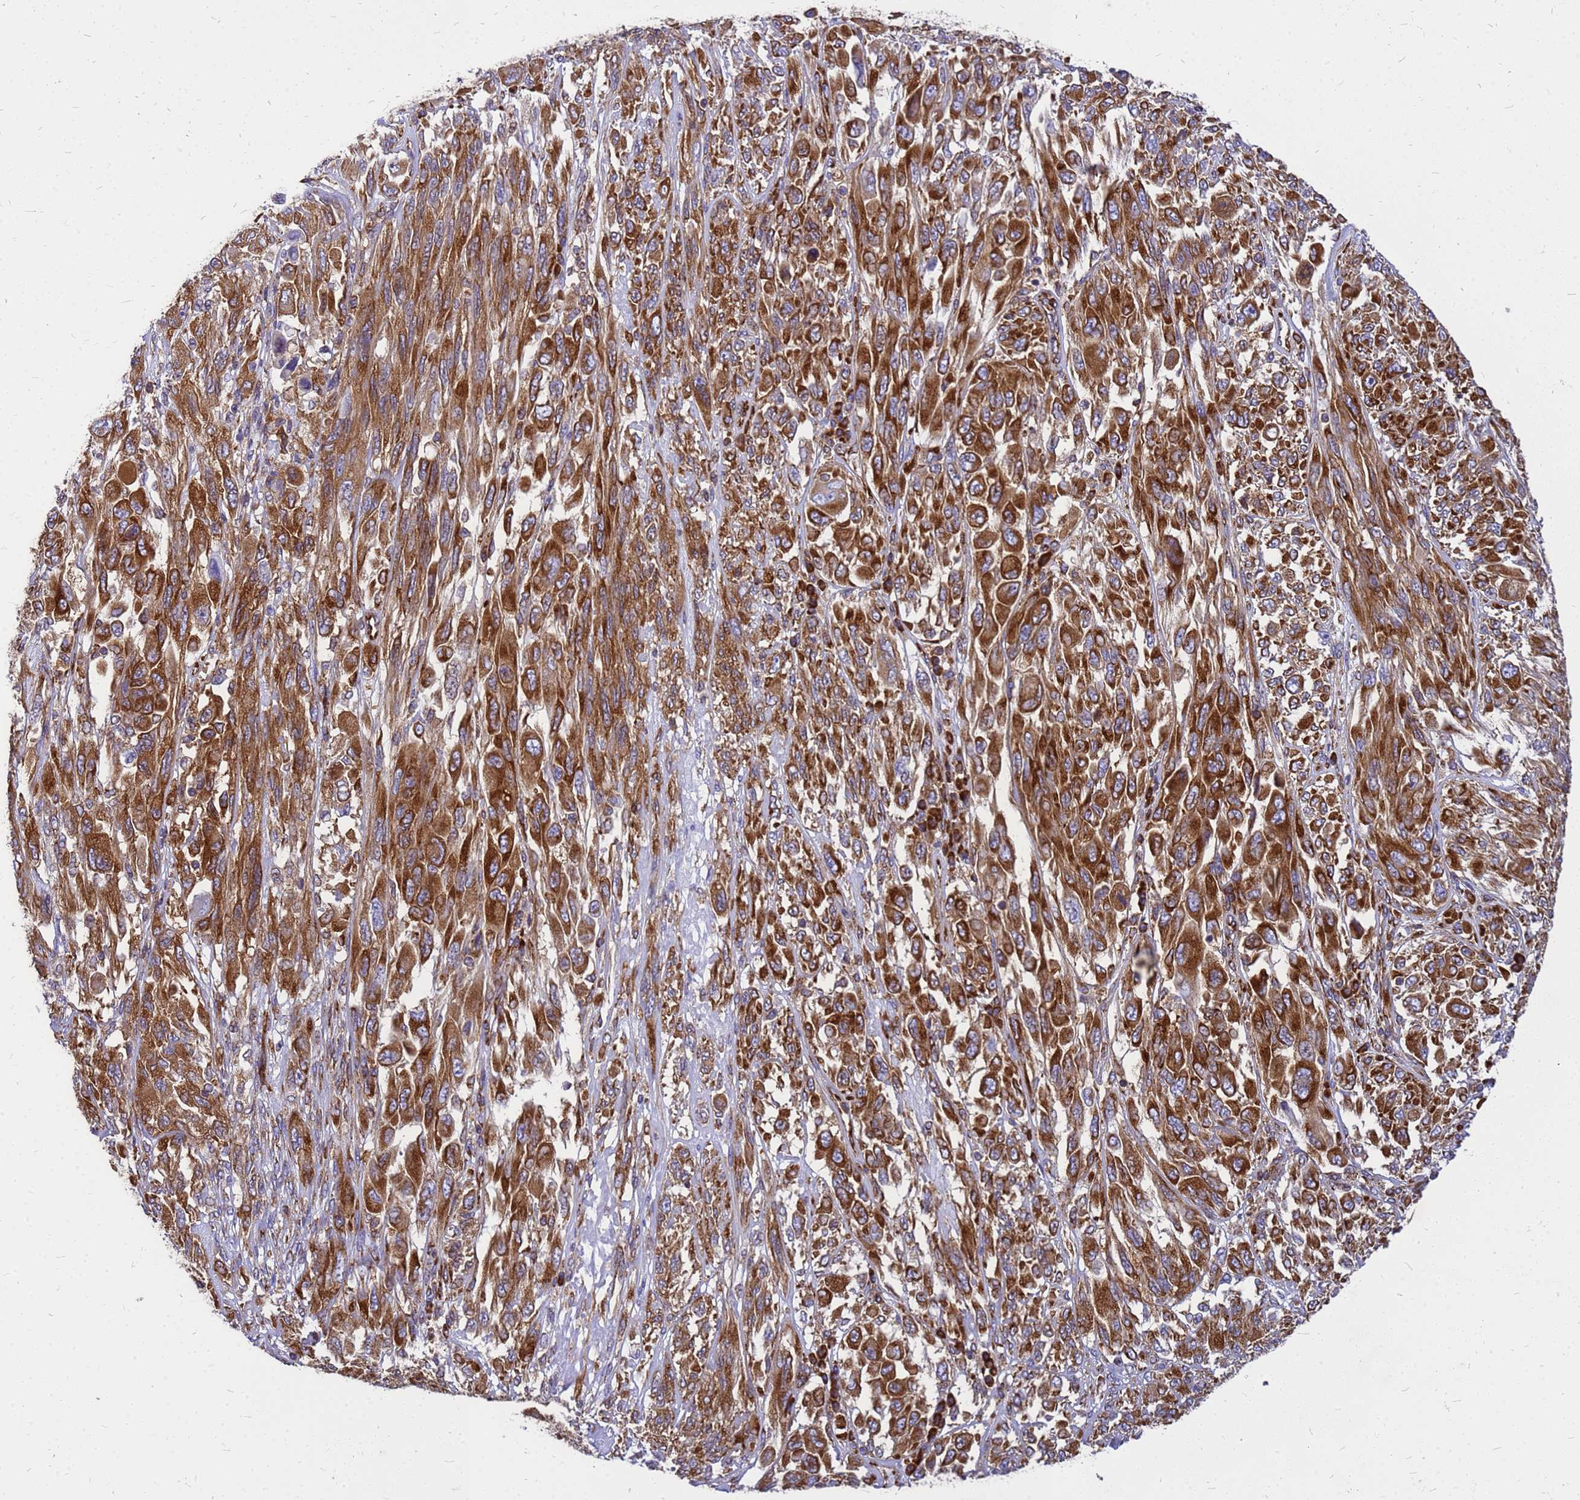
{"staining": {"intensity": "strong", "quantity": ">75%", "location": "cytoplasmic/membranous"}, "tissue": "melanoma", "cell_type": "Tumor cells", "image_type": "cancer", "snomed": [{"axis": "morphology", "description": "Malignant melanoma, NOS"}, {"axis": "topography", "description": "Skin"}], "caption": "Protein expression analysis of human malignant melanoma reveals strong cytoplasmic/membranous positivity in about >75% of tumor cells.", "gene": "EEF1D", "patient": {"sex": "female", "age": 91}}